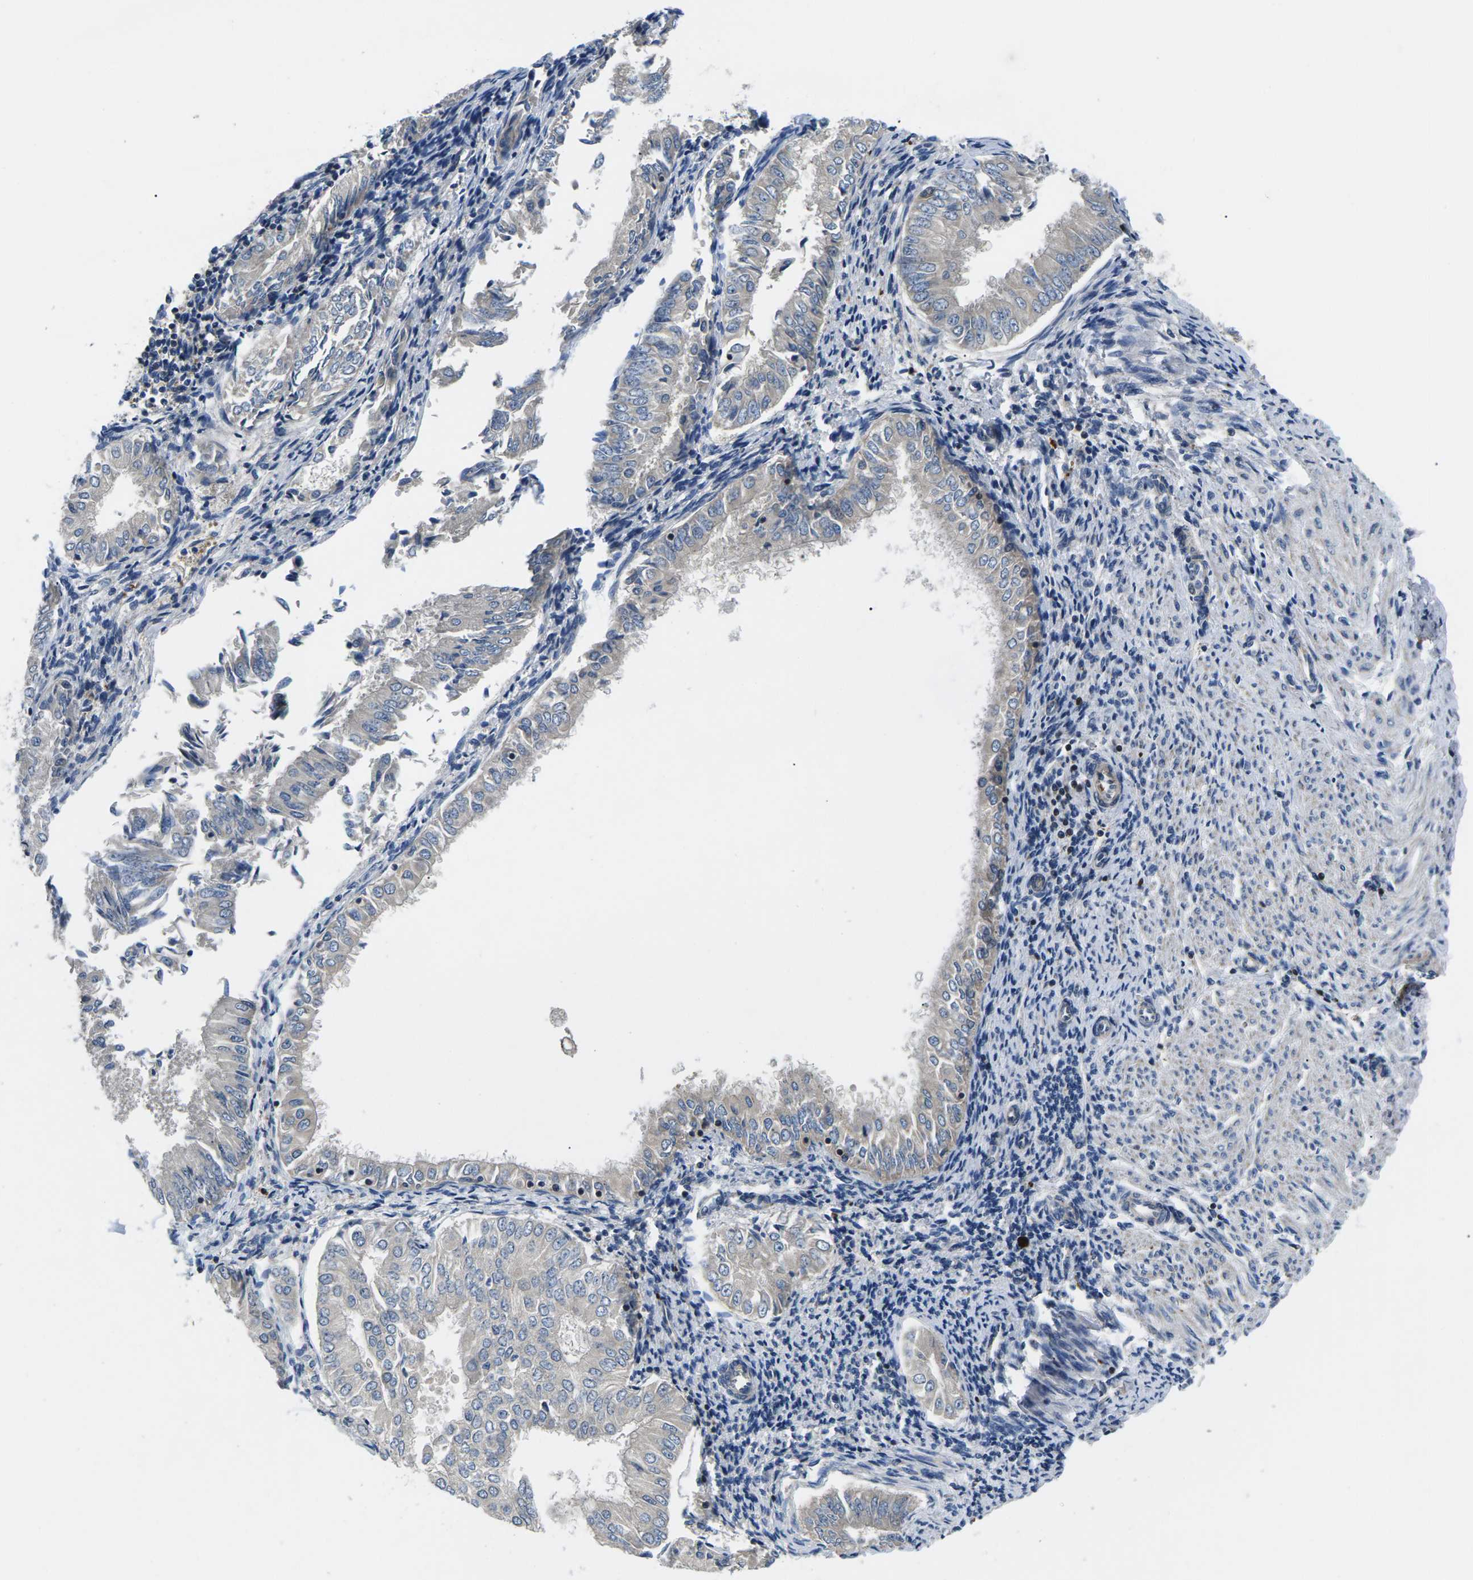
{"staining": {"intensity": "weak", "quantity": "25%-75%", "location": "cytoplasmic/membranous"}, "tissue": "endometrial cancer", "cell_type": "Tumor cells", "image_type": "cancer", "snomed": [{"axis": "morphology", "description": "Adenocarcinoma, NOS"}, {"axis": "topography", "description": "Endometrium"}], "caption": "Endometrial adenocarcinoma stained with immunohistochemistry demonstrates weak cytoplasmic/membranous expression in approximately 25%-75% of tumor cells.", "gene": "PLCE1", "patient": {"sex": "female", "age": 53}}